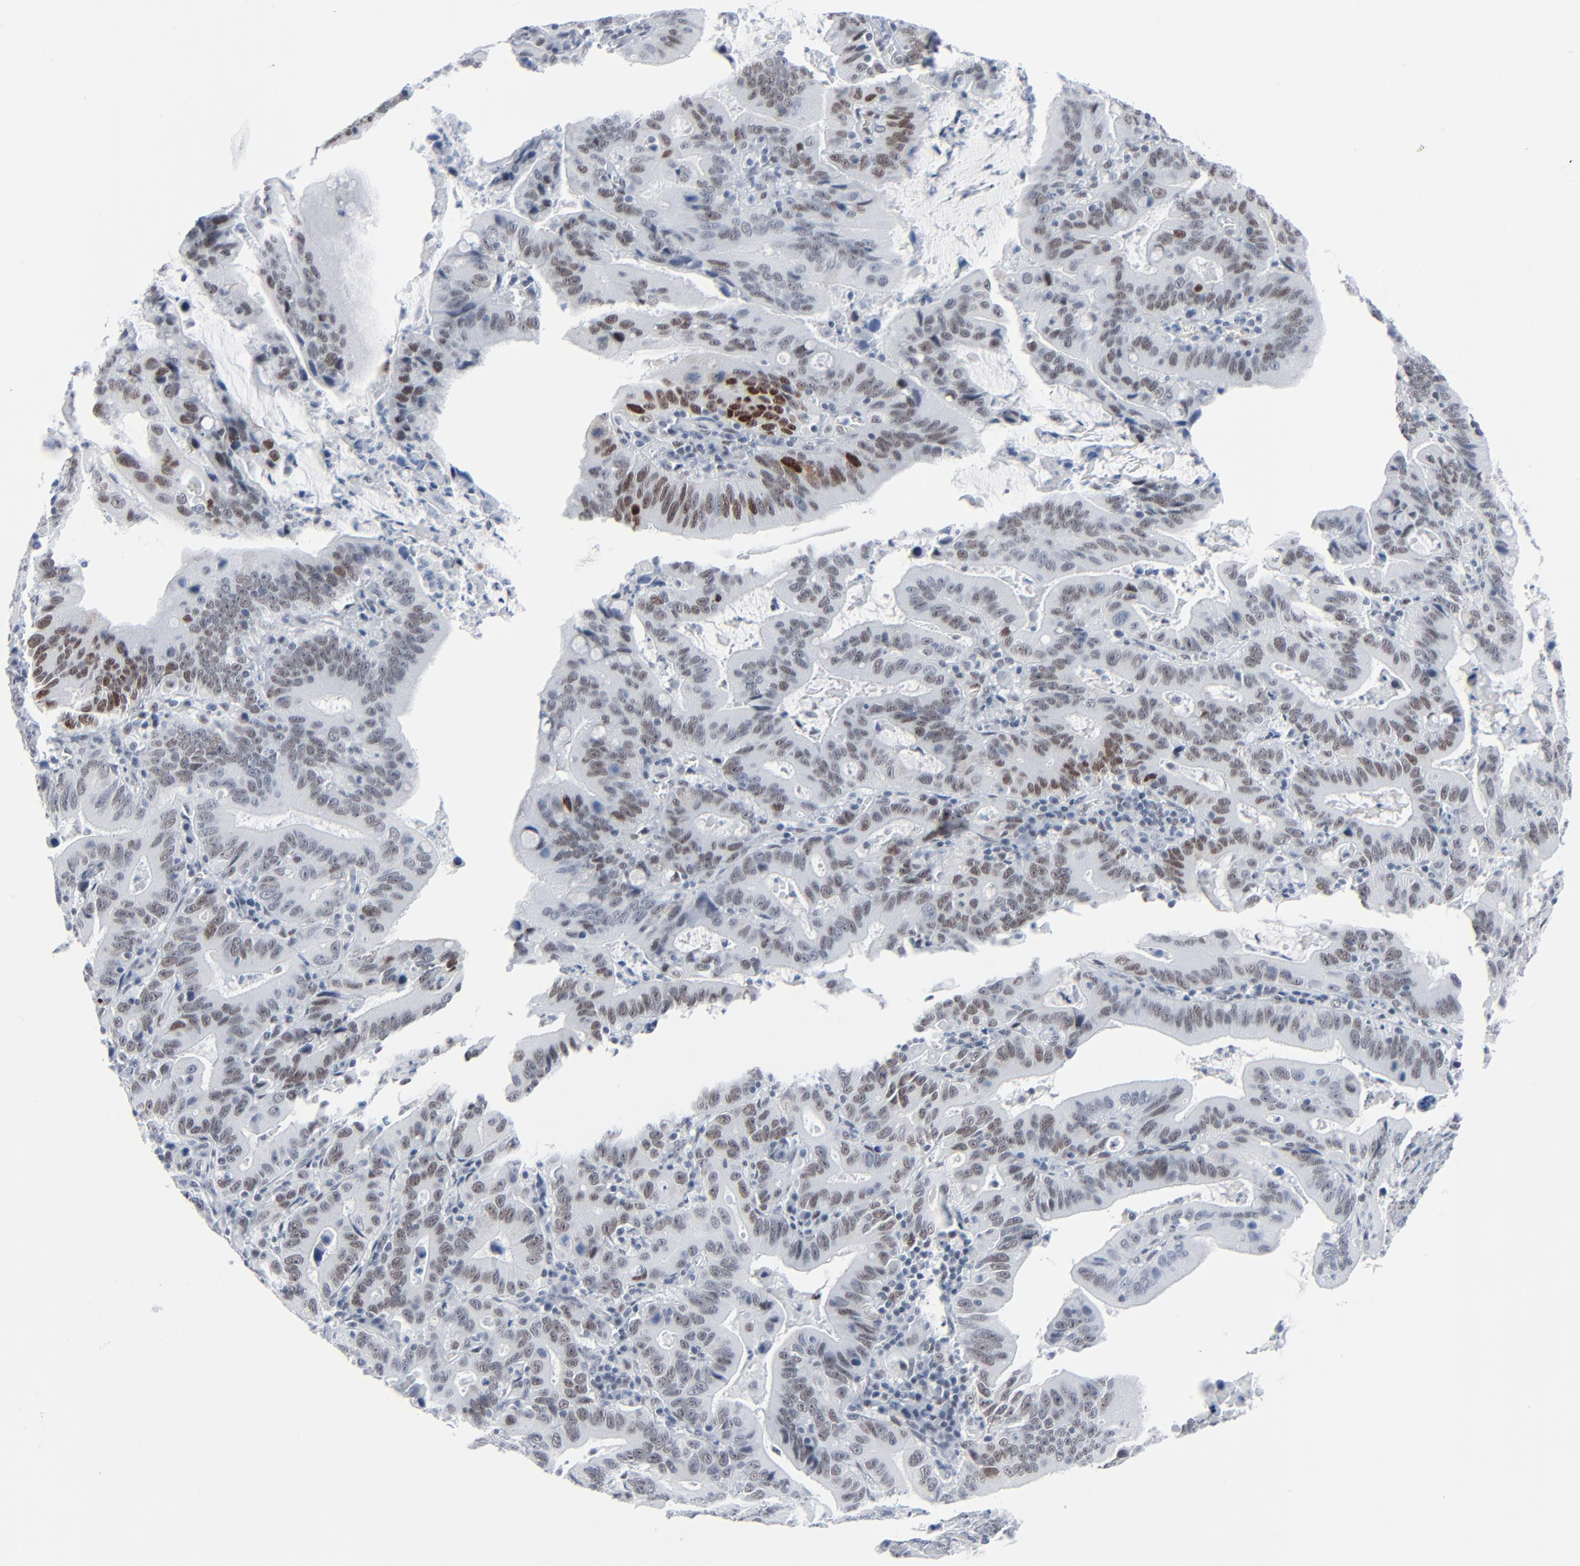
{"staining": {"intensity": "moderate", "quantity": ">75%", "location": "nuclear"}, "tissue": "stomach cancer", "cell_type": "Tumor cells", "image_type": "cancer", "snomed": [{"axis": "morphology", "description": "Adenocarcinoma, NOS"}, {"axis": "topography", "description": "Stomach, upper"}], "caption": "Tumor cells demonstrate moderate nuclear staining in about >75% of cells in adenocarcinoma (stomach).", "gene": "SIRT1", "patient": {"sex": "male", "age": 63}}